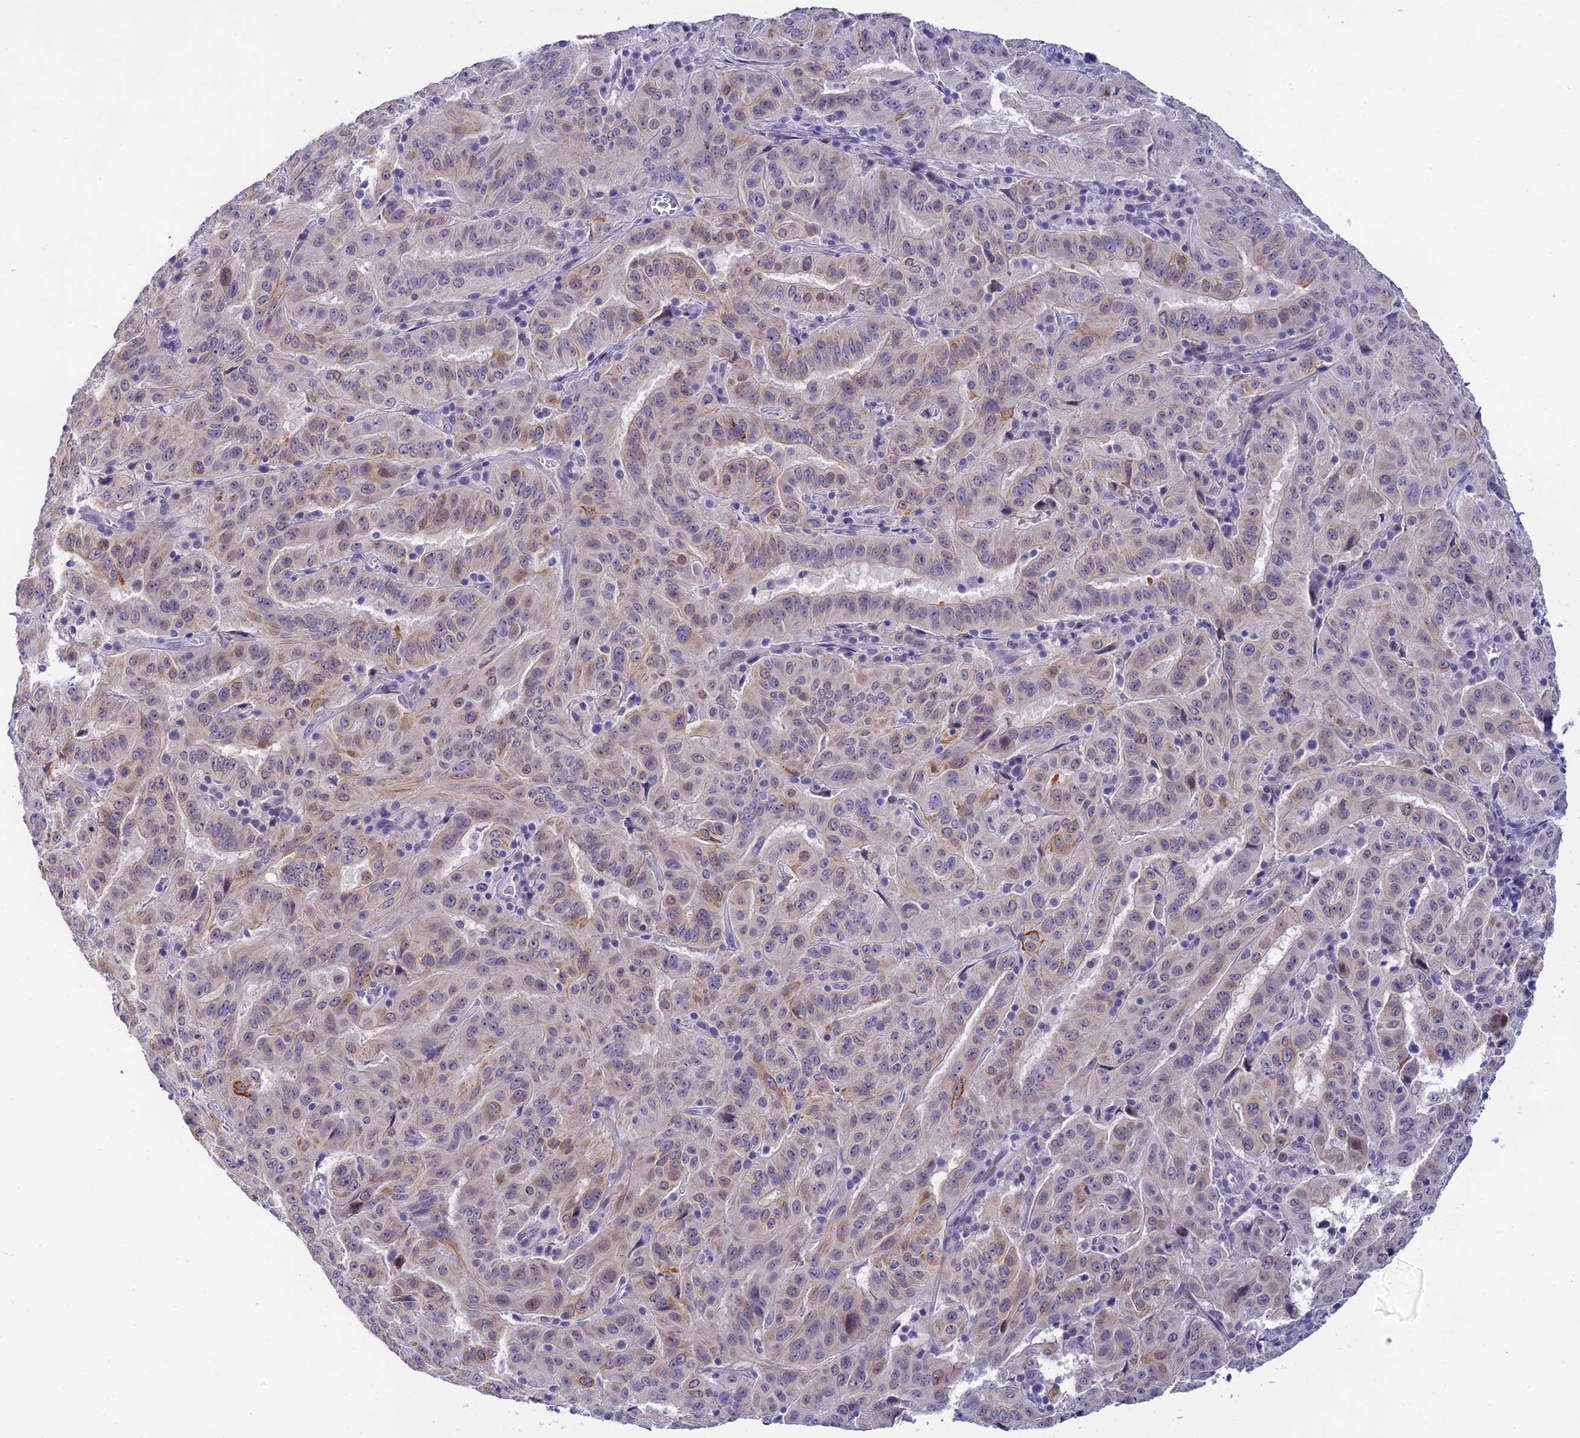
{"staining": {"intensity": "weak", "quantity": "25%-75%", "location": "cytoplasmic/membranous,nuclear"}, "tissue": "pancreatic cancer", "cell_type": "Tumor cells", "image_type": "cancer", "snomed": [{"axis": "morphology", "description": "Adenocarcinoma, NOS"}, {"axis": "topography", "description": "Pancreas"}], "caption": "Brown immunohistochemical staining in pancreatic adenocarcinoma exhibits weak cytoplasmic/membranous and nuclear positivity in about 25%-75% of tumor cells.", "gene": "RASGEF1B", "patient": {"sex": "male", "age": 63}}